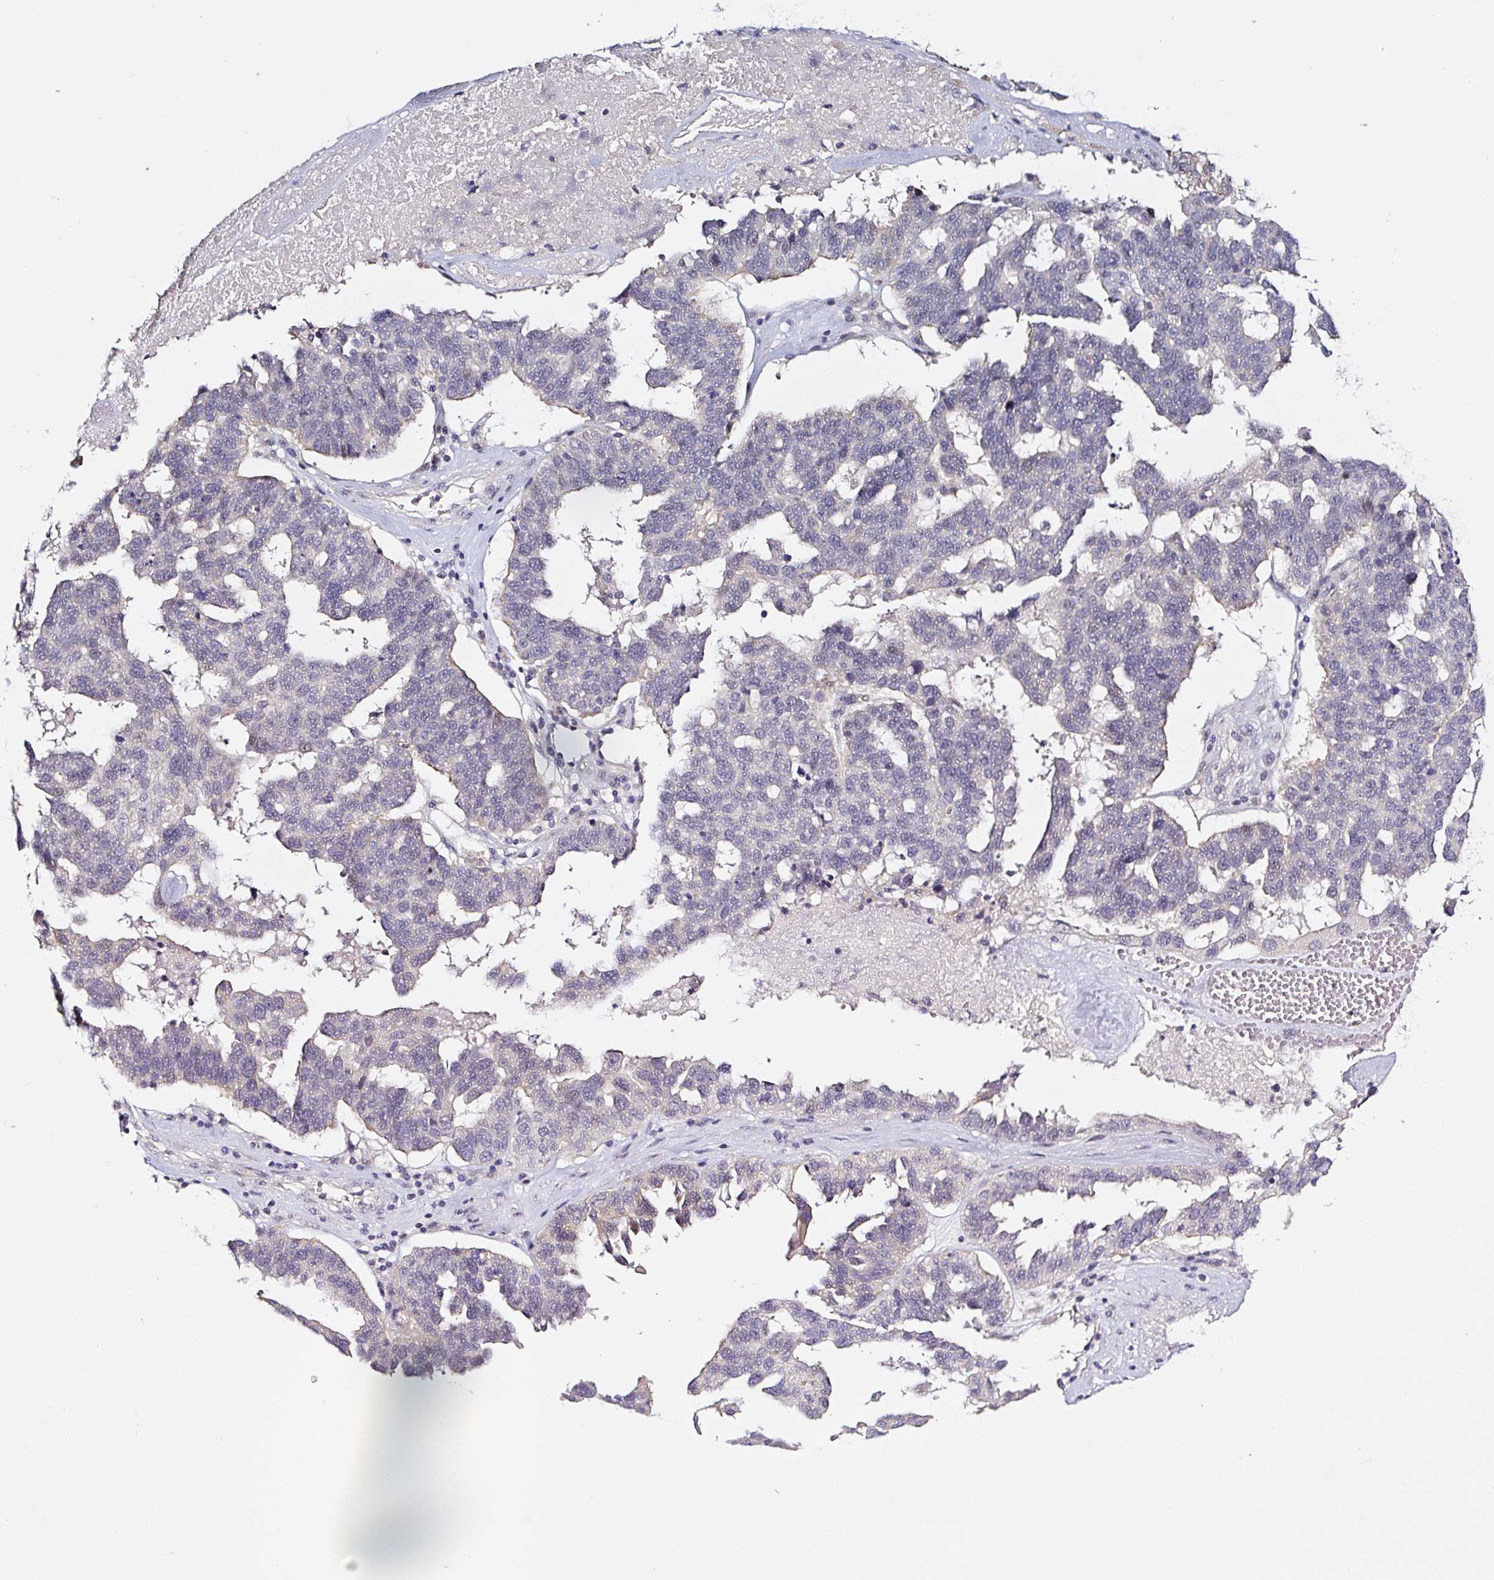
{"staining": {"intensity": "weak", "quantity": "<25%", "location": "cytoplasmic/membranous"}, "tissue": "ovarian cancer", "cell_type": "Tumor cells", "image_type": "cancer", "snomed": [{"axis": "morphology", "description": "Cystadenocarcinoma, serous, NOS"}, {"axis": "topography", "description": "Ovary"}], "caption": "Ovarian serous cystadenocarcinoma was stained to show a protein in brown. There is no significant staining in tumor cells.", "gene": "PRKAA2", "patient": {"sex": "female", "age": 59}}